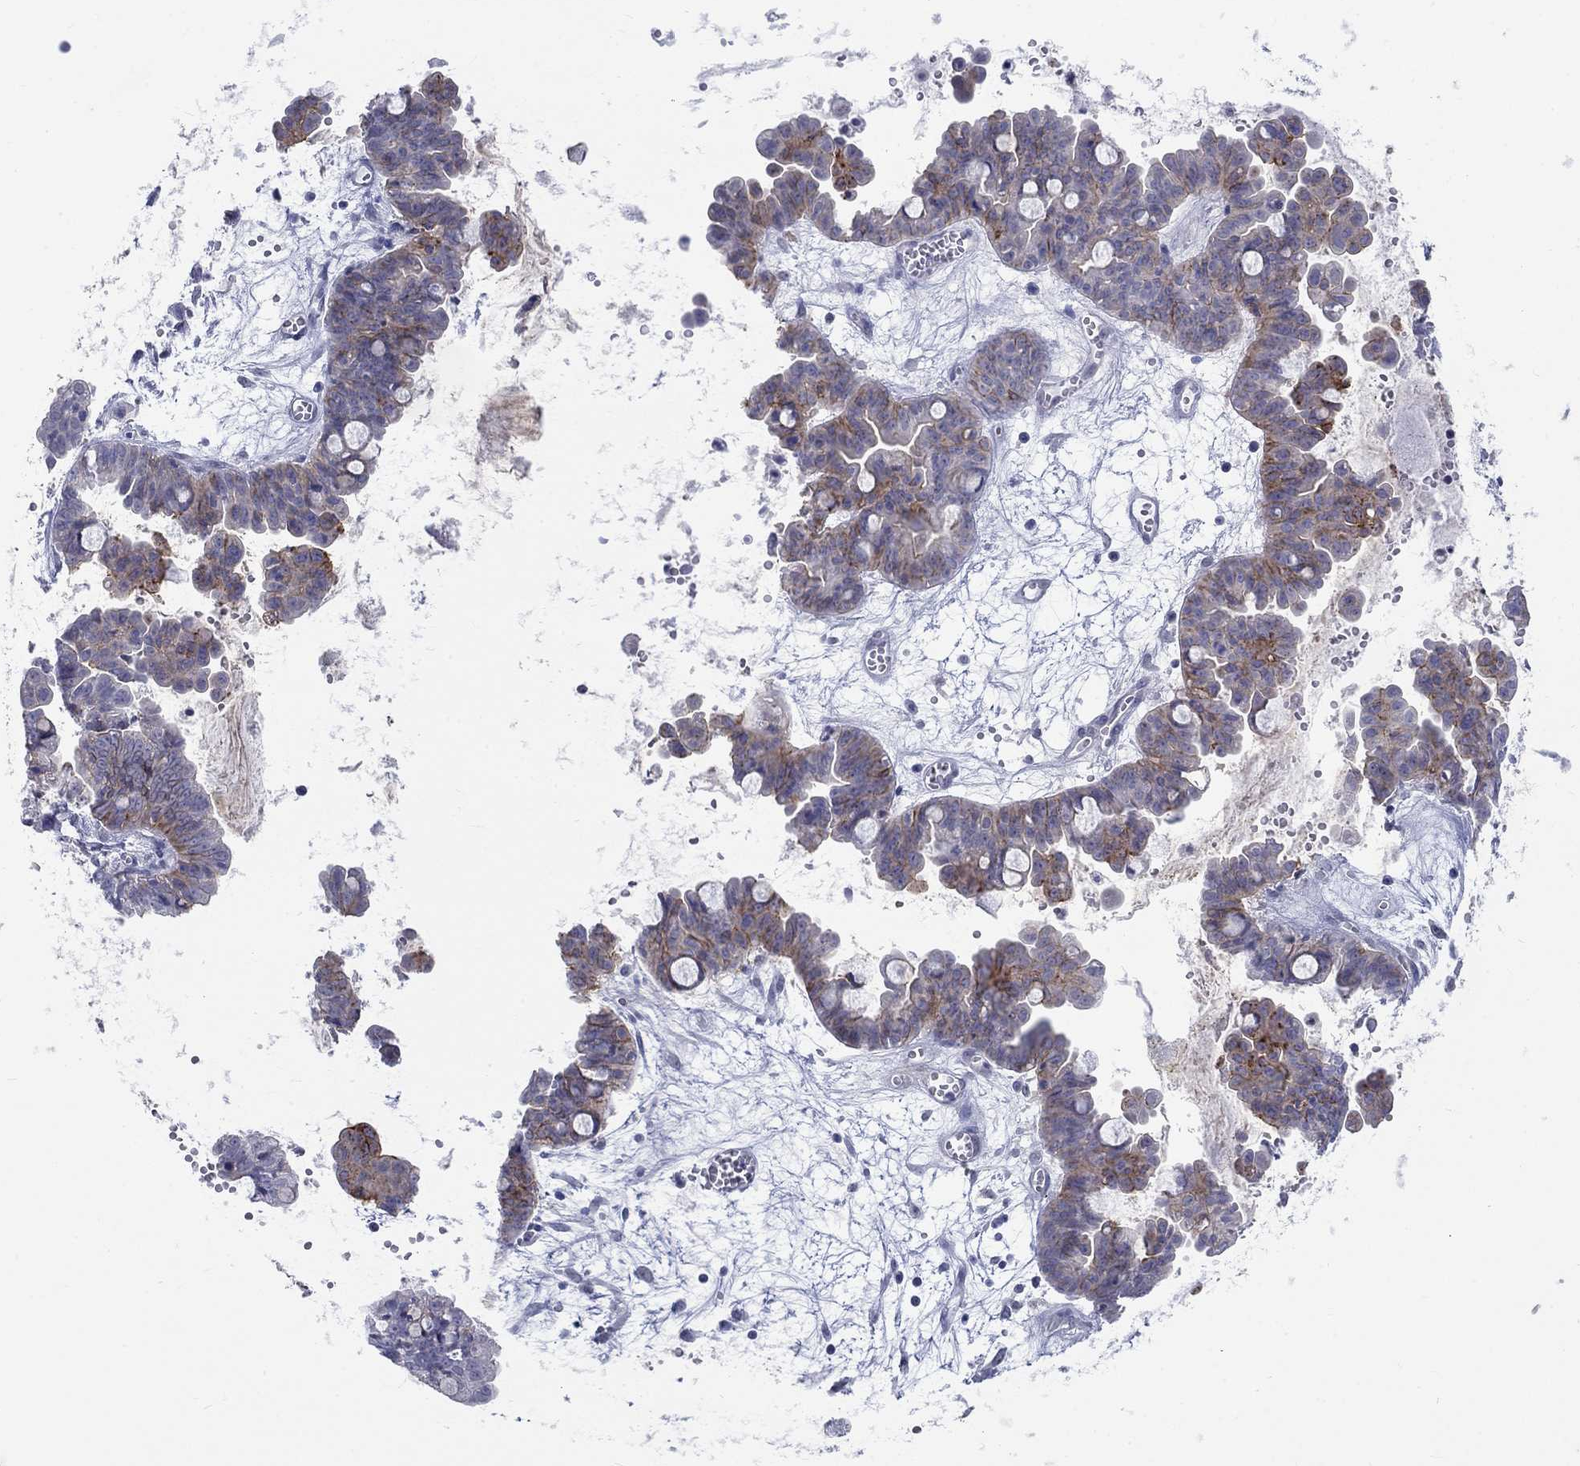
{"staining": {"intensity": "moderate", "quantity": "<25%", "location": "cytoplasmic/membranous"}, "tissue": "ovarian cancer", "cell_type": "Tumor cells", "image_type": "cancer", "snomed": [{"axis": "morphology", "description": "Cystadenocarcinoma, mucinous, NOS"}, {"axis": "topography", "description": "Ovary"}], "caption": "Immunohistochemical staining of ovarian mucinous cystadenocarcinoma displays moderate cytoplasmic/membranous protein staining in approximately <25% of tumor cells. Immunohistochemistry (ihc) stains the protein of interest in brown and the nuclei are stained blue.", "gene": "EGFLAM", "patient": {"sex": "female", "age": 63}}